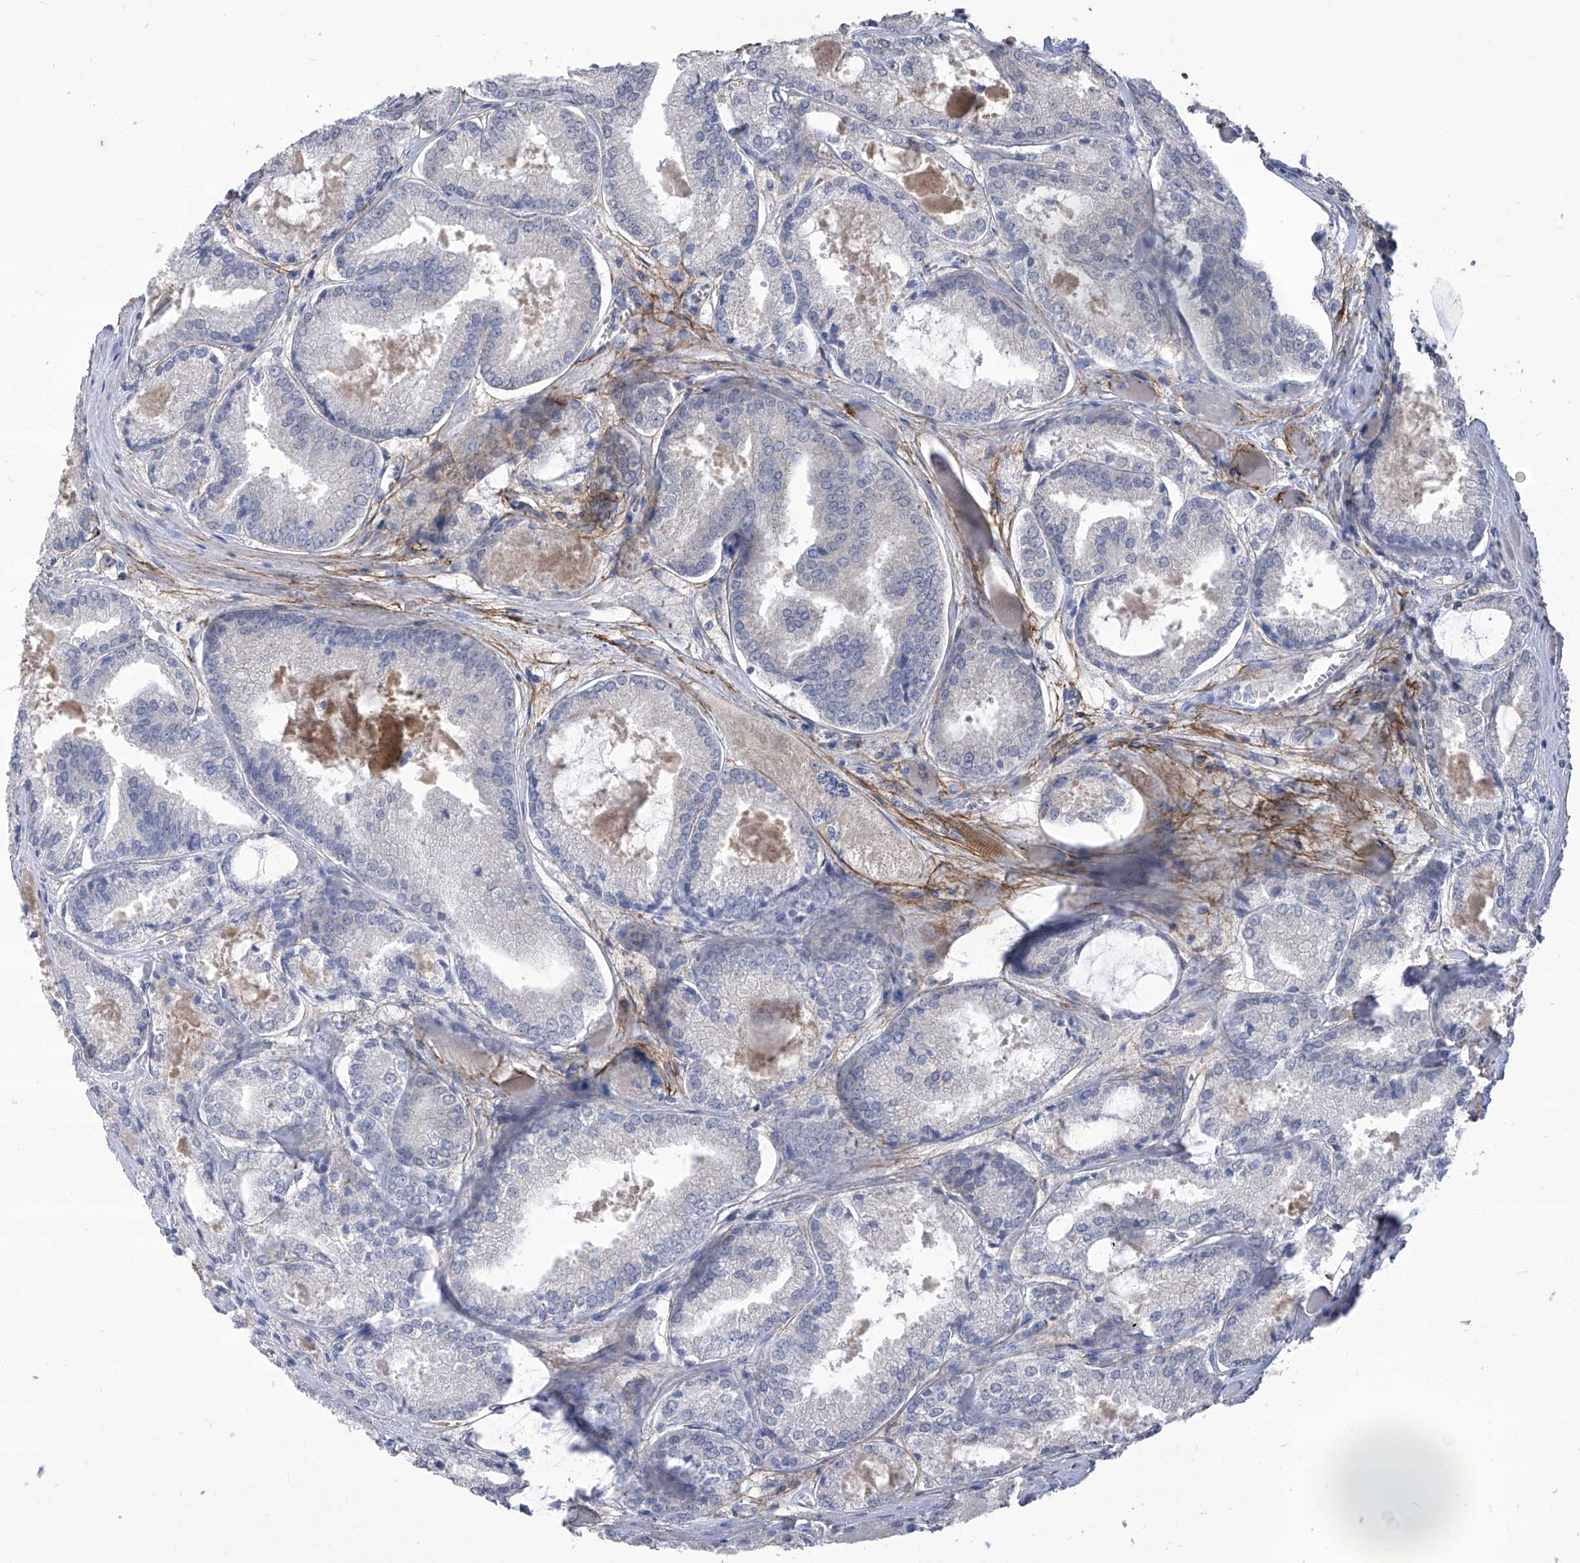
{"staining": {"intensity": "negative", "quantity": "none", "location": "none"}, "tissue": "prostate cancer", "cell_type": "Tumor cells", "image_type": "cancer", "snomed": [{"axis": "morphology", "description": "Adenocarcinoma, Low grade"}, {"axis": "topography", "description": "Prostate"}], "caption": "Immunohistochemical staining of human low-grade adenocarcinoma (prostate) displays no significant staining in tumor cells.", "gene": "TXNIP", "patient": {"sex": "male", "age": 67}}